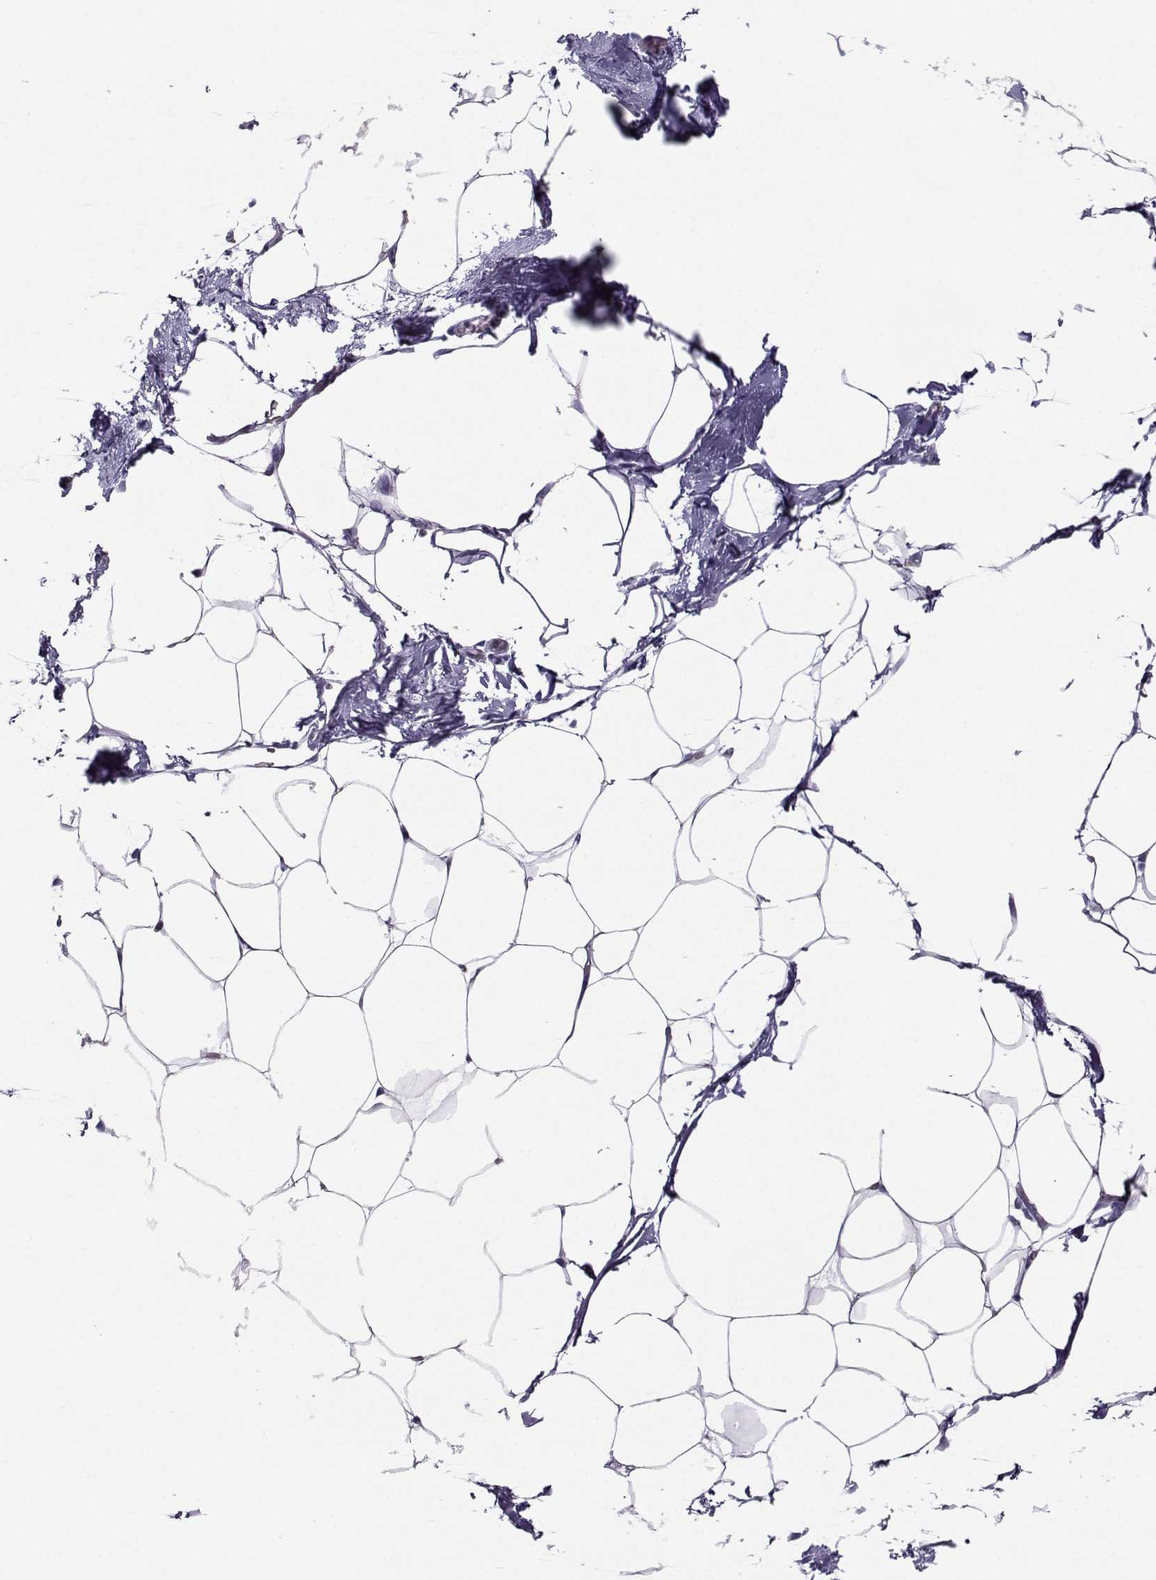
{"staining": {"intensity": "negative", "quantity": "none", "location": "none"}, "tissue": "adipose tissue", "cell_type": "Adipocytes", "image_type": "normal", "snomed": [{"axis": "morphology", "description": "Normal tissue, NOS"}, {"axis": "topography", "description": "Adipose tissue"}], "caption": "This is an immunohistochemistry (IHC) photomicrograph of benign adipose tissue. There is no expression in adipocytes.", "gene": "PGK1", "patient": {"sex": "male", "age": 57}}